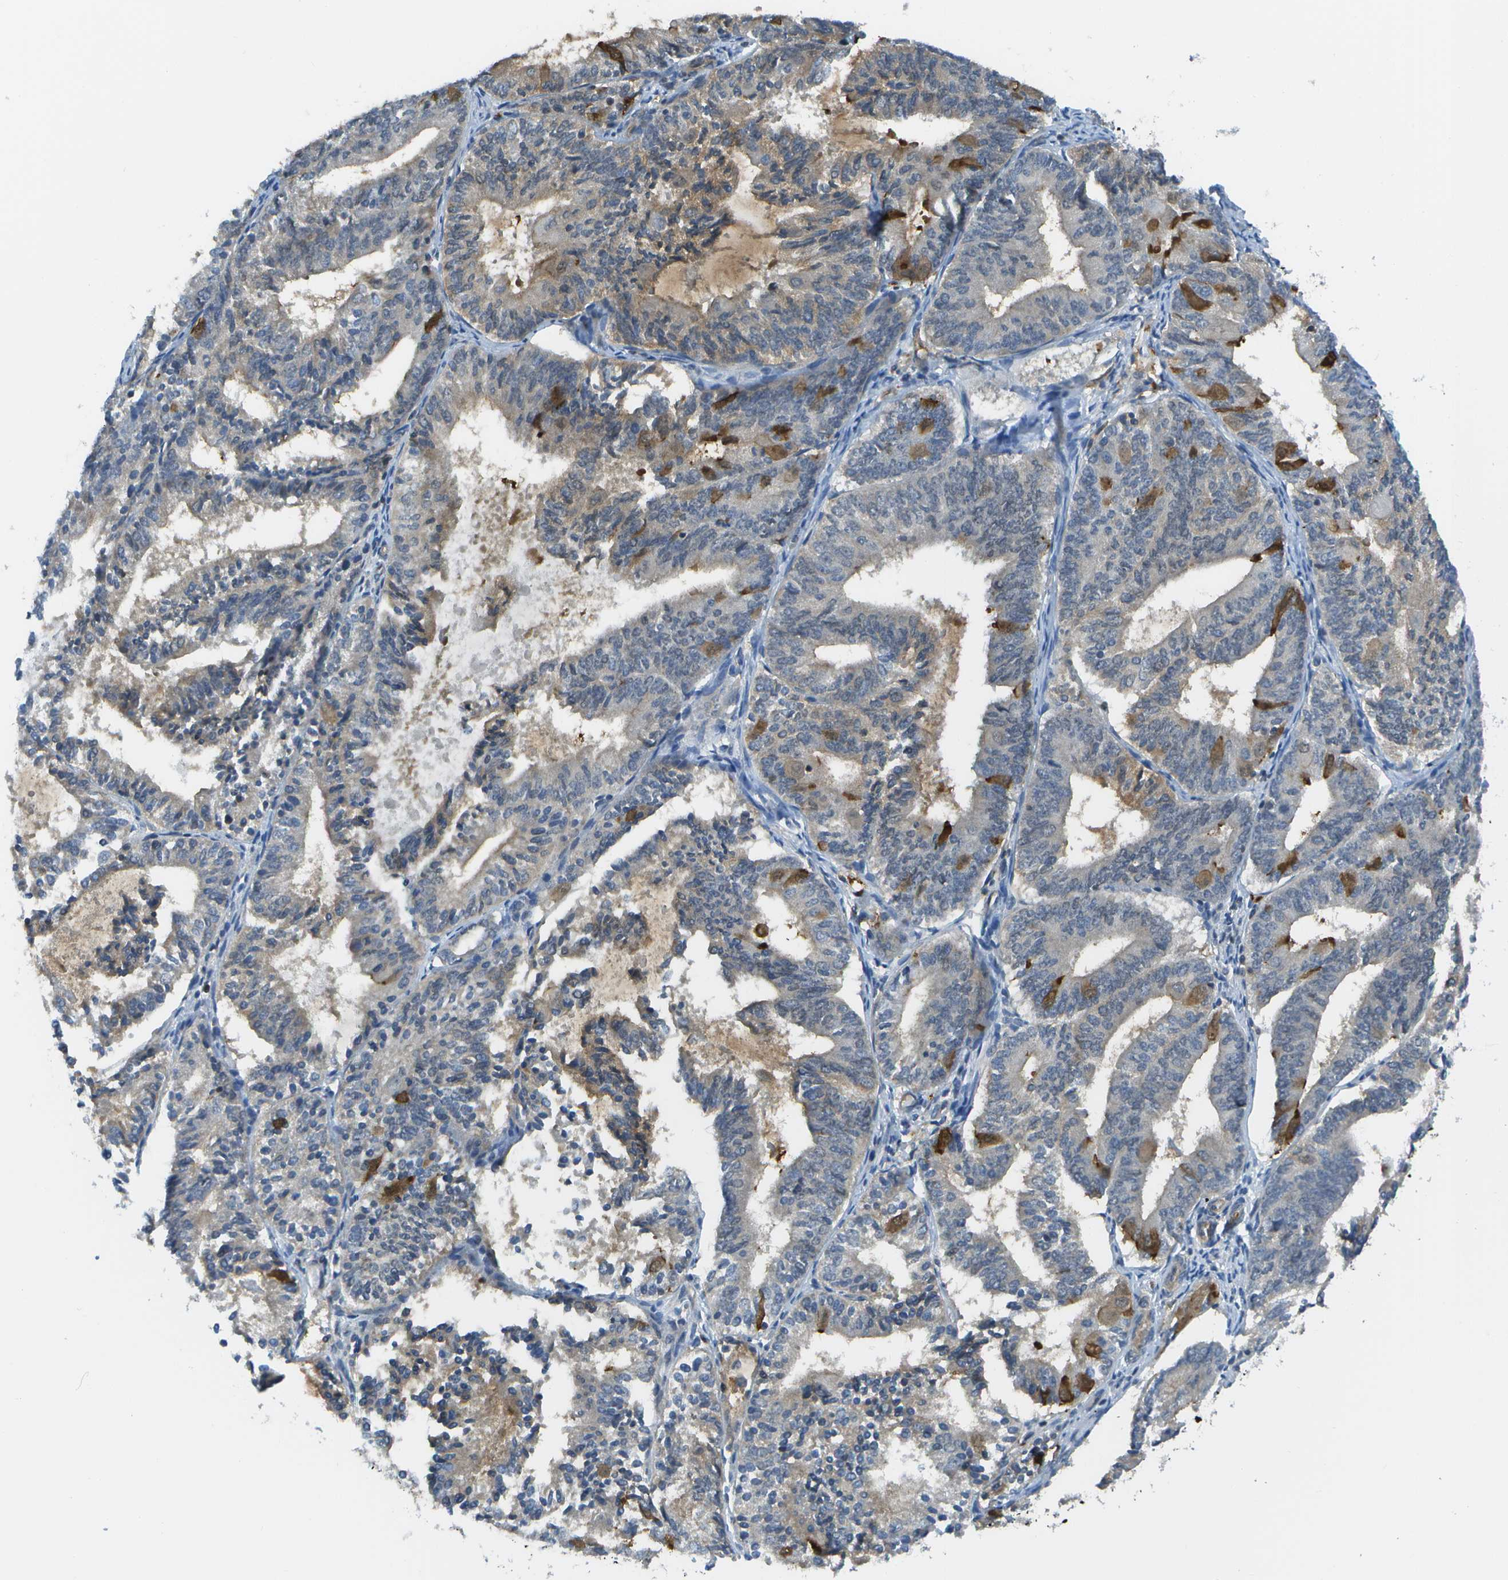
{"staining": {"intensity": "moderate", "quantity": "<25%", "location": "cytoplasmic/membranous"}, "tissue": "endometrial cancer", "cell_type": "Tumor cells", "image_type": "cancer", "snomed": [{"axis": "morphology", "description": "Adenocarcinoma, NOS"}, {"axis": "topography", "description": "Endometrium"}], "caption": "This is an image of IHC staining of adenocarcinoma (endometrial), which shows moderate positivity in the cytoplasmic/membranous of tumor cells.", "gene": "KIAA0040", "patient": {"sex": "female", "age": 81}}